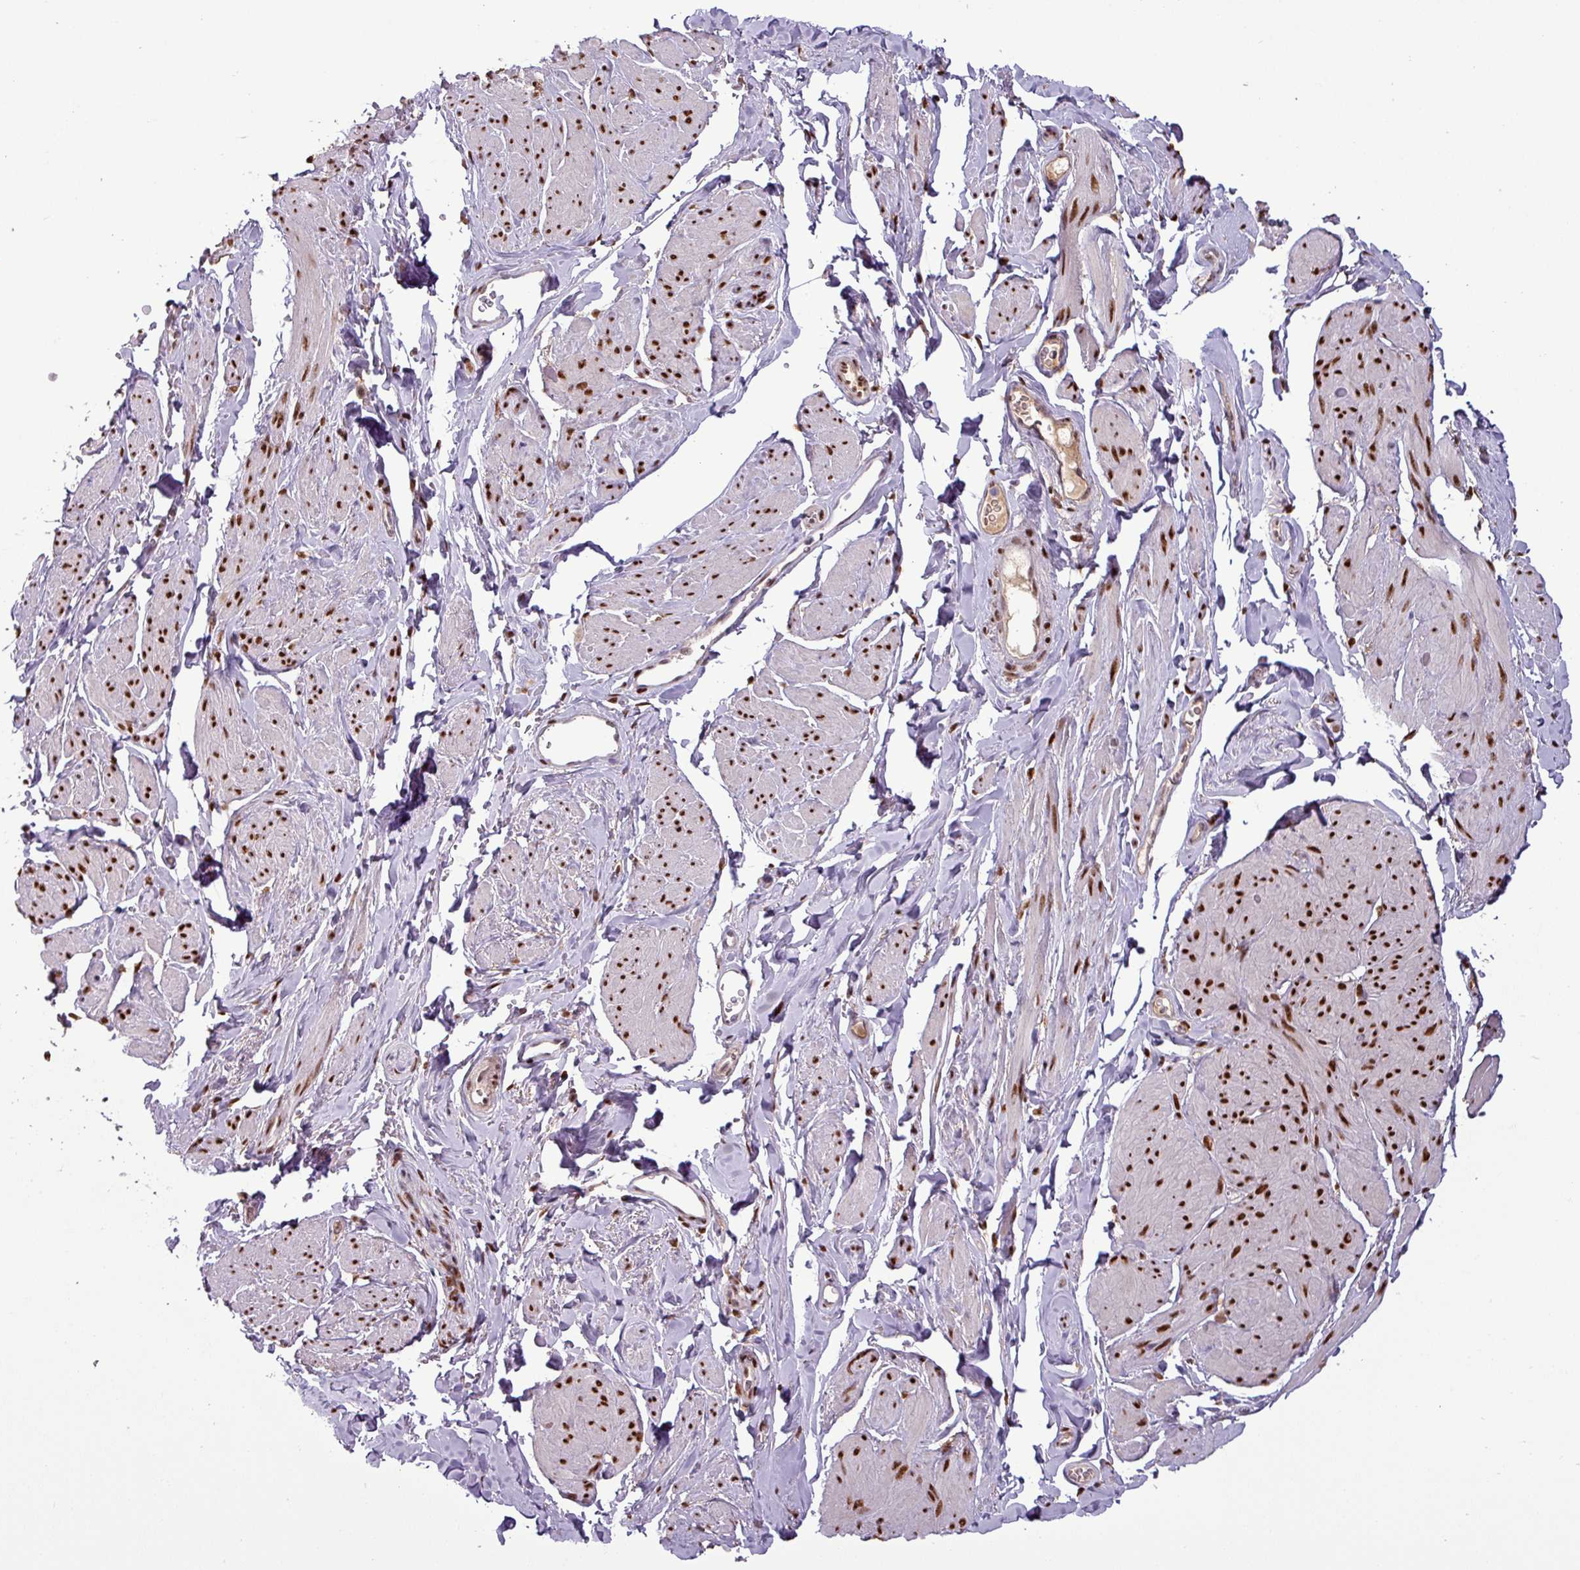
{"staining": {"intensity": "strong", "quantity": ">75%", "location": "nuclear"}, "tissue": "smooth muscle", "cell_type": "Smooth muscle cells", "image_type": "normal", "snomed": [{"axis": "morphology", "description": "Normal tissue, NOS"}, {"axis": "topography", "description": "Smooth muscle"}, {"axis": "topography", "description": "Peripheral nerve tissue"}], "caption": "The immunohistochemical stain labels strong nuclear staining in smooth muscle cells of unremarkable smooth muscle. (Stains: DAB (3,3'-diaminobenzidine) in brown, nuclei in blue, Microscopy: brightfield microscopy at high magnification).", "gene": "IRF2BPL", "patient": {"sex": "male", "age": 69}}